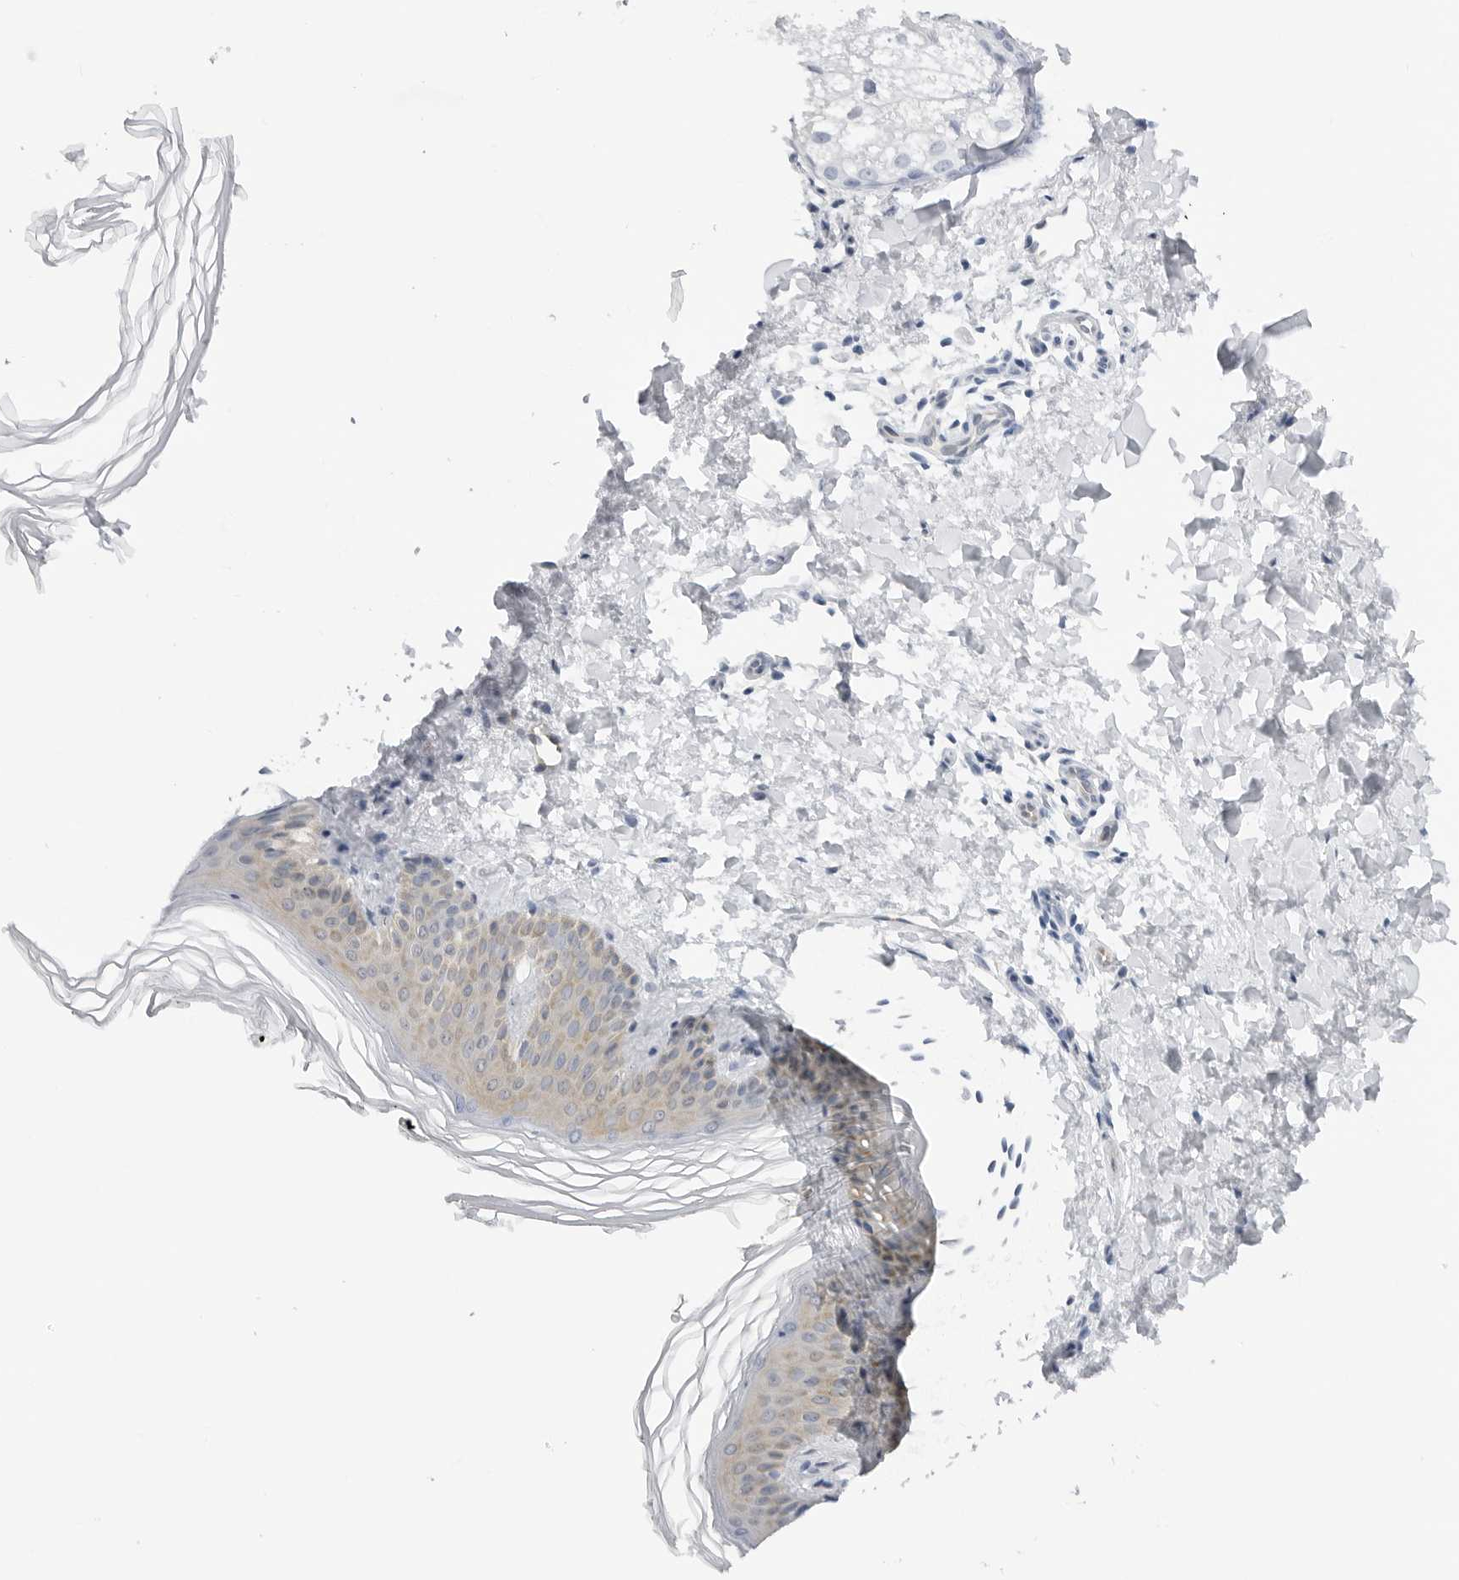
{"staining": {"intensity": "negative", "quantity": "none", "location": "none"}, "tissue": "skin", "cell_type": "Fibroblasts", "image_type": "normal", "snomed": [{"axis": "morphology", "description": "Normal tissue, NOS"}, {"axis": "topography", "description": "Skin"}], "caption": "An IHC image of benign skin is shown. There is no staining in fibroblasts of skin.", "gene": "SLC19A1", "patient": {"sex": "female", "age": 27}}